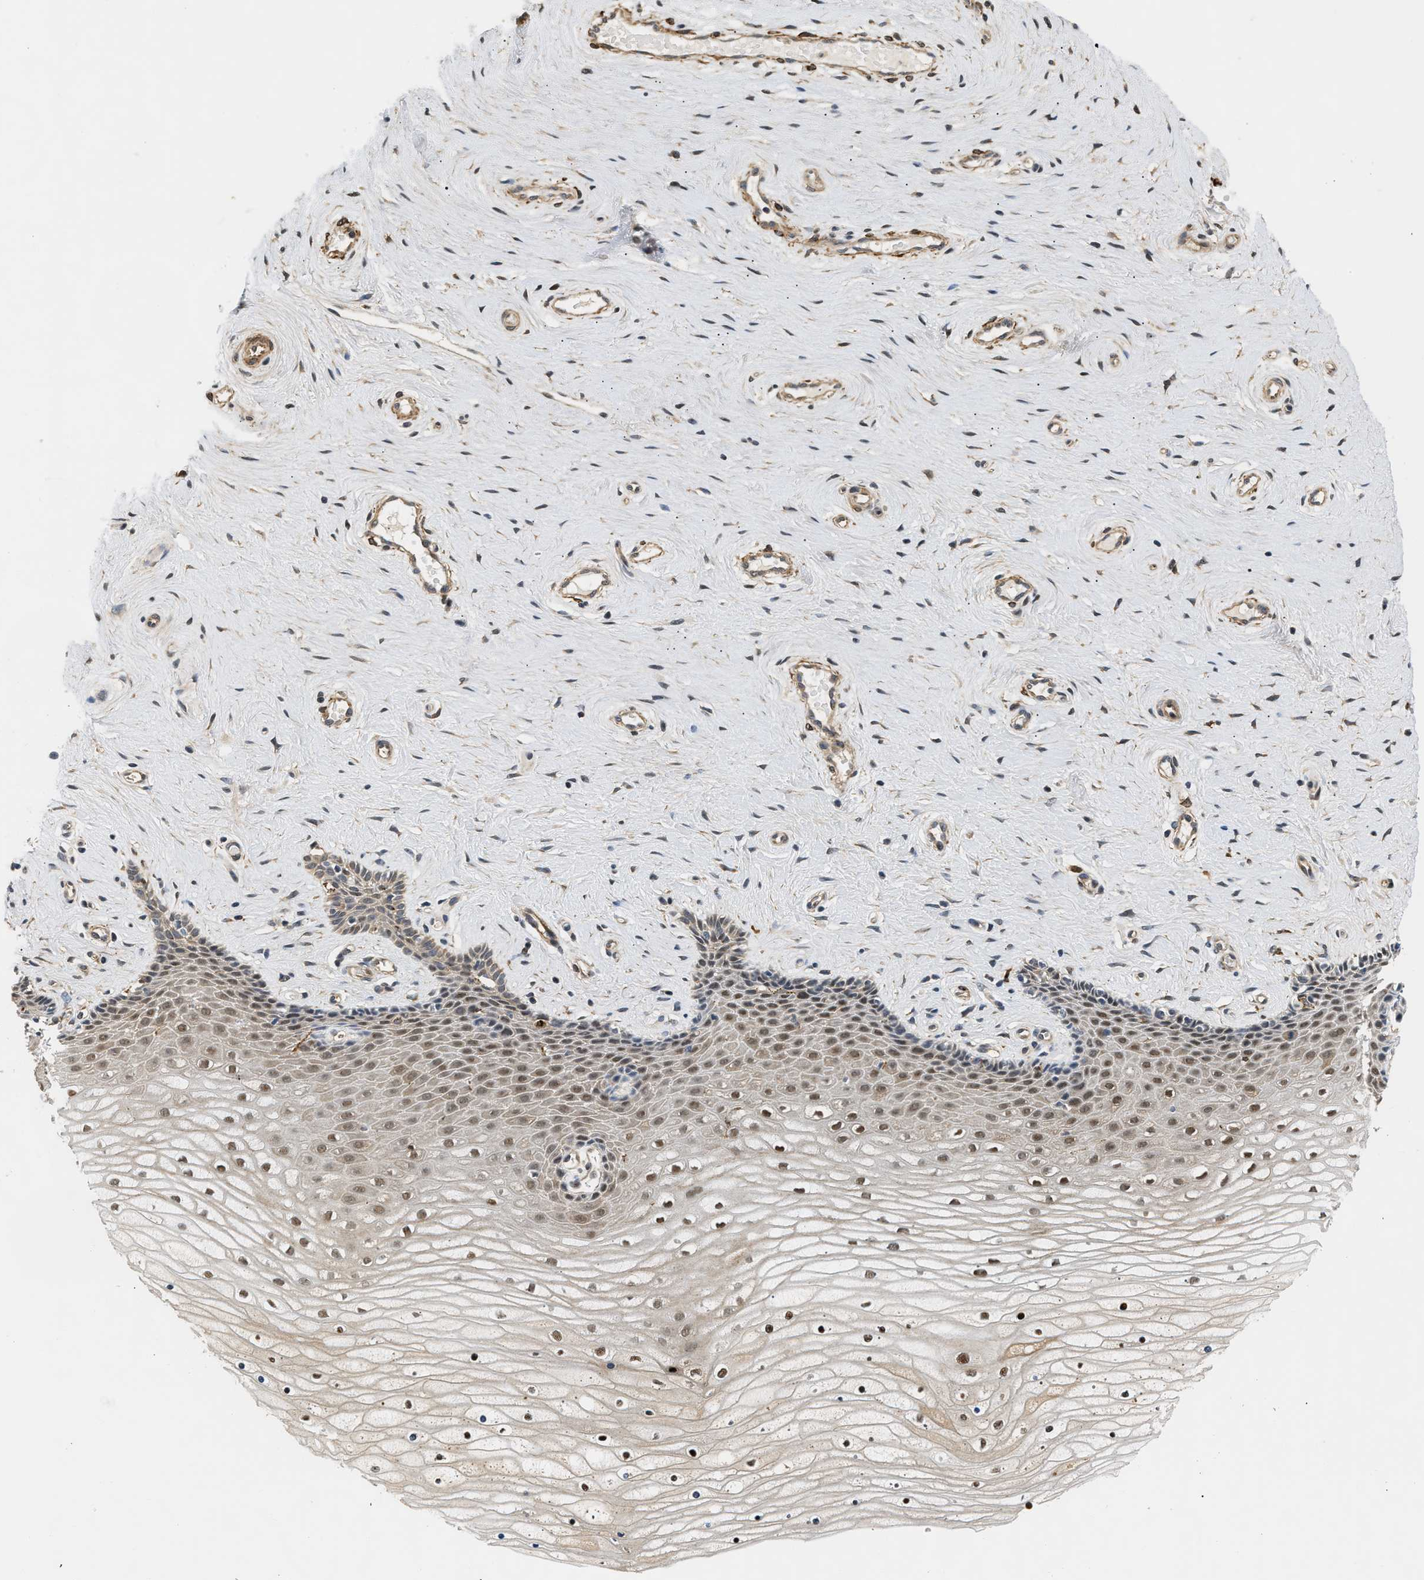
{"staining": {"intensity": "moderate", "quantity": "25%-75%", "location": "cytoplasmic/membranous,nuclear"}, "tissue": "cervix", "cell_type": "Squamous epithelial cells", "image_type": "normal", "snomed": [{"axis": "morphology", "description": "Normal tissue, NOS"}, {"axis": "topography", "description": "Cervix"}], "caption": "Immunohistochemical staining of unremarkable cervix exhibits 25%-75% levels of moderate cytoplasmic/membranous,nuclear protein staining in about 25%-75% of squamous epithelial cells.", "gene": "LARP6", "patient": {"sex": "female", "age": 39}}